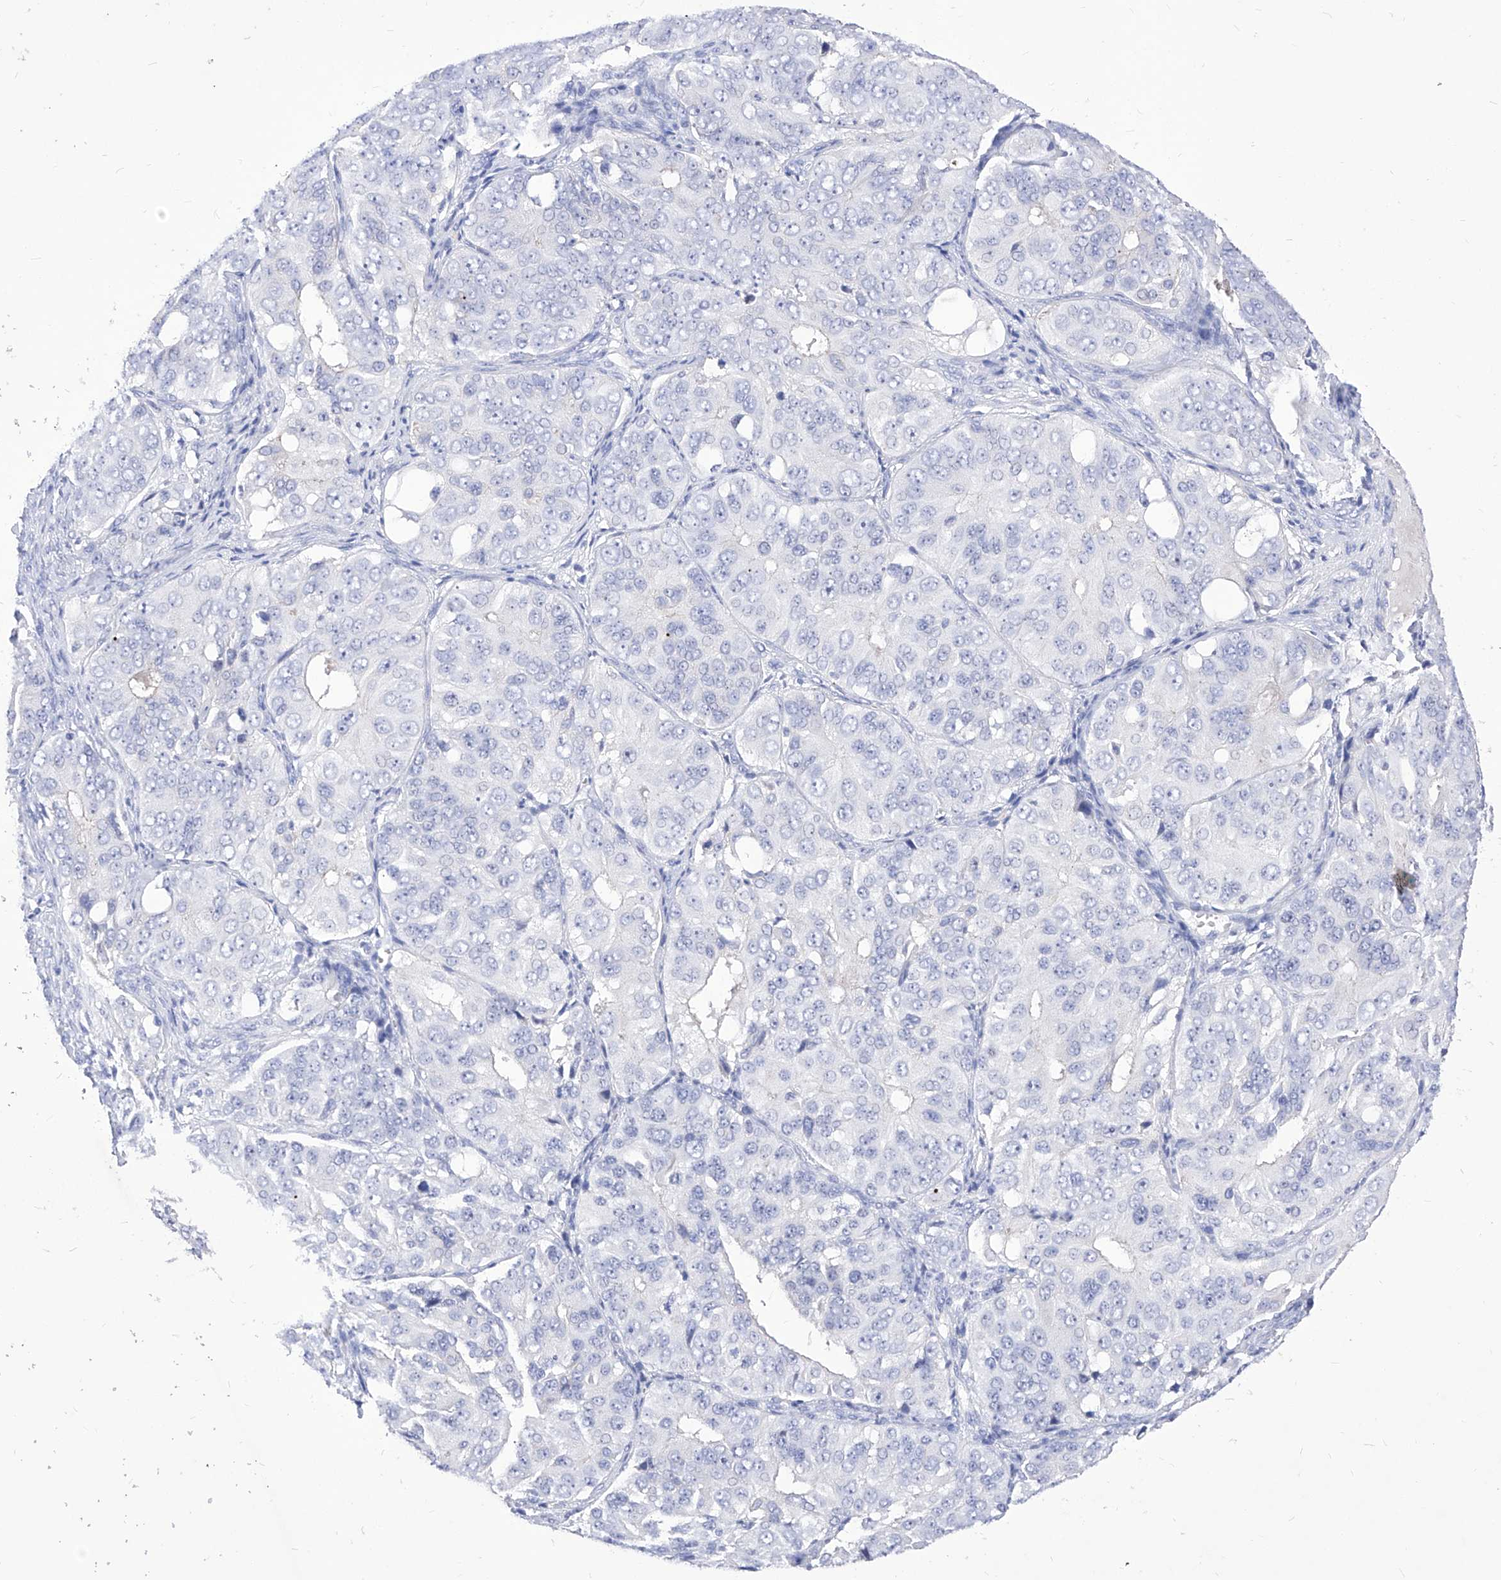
{"staining": {"intensity": "negative", "quantity": "none", "location": "none"}, "tissue": "ovarian cancer", "cell_type": "Tumor cells", "image_type": "cancer", "snomed": [{"axis": "morphology", "description": "Carcinoma, endometroid"}, {"axis": "topography", "description": "Ovary"}], "caption": "An immunohistochemistry histopathology image of ovarian endometroid carcinoma is shown. There is no staining in tumor cells of ovarian endometroid carcinoma.", "gene": "VAX1", "patient": {"sex": "female", "age": 51}}